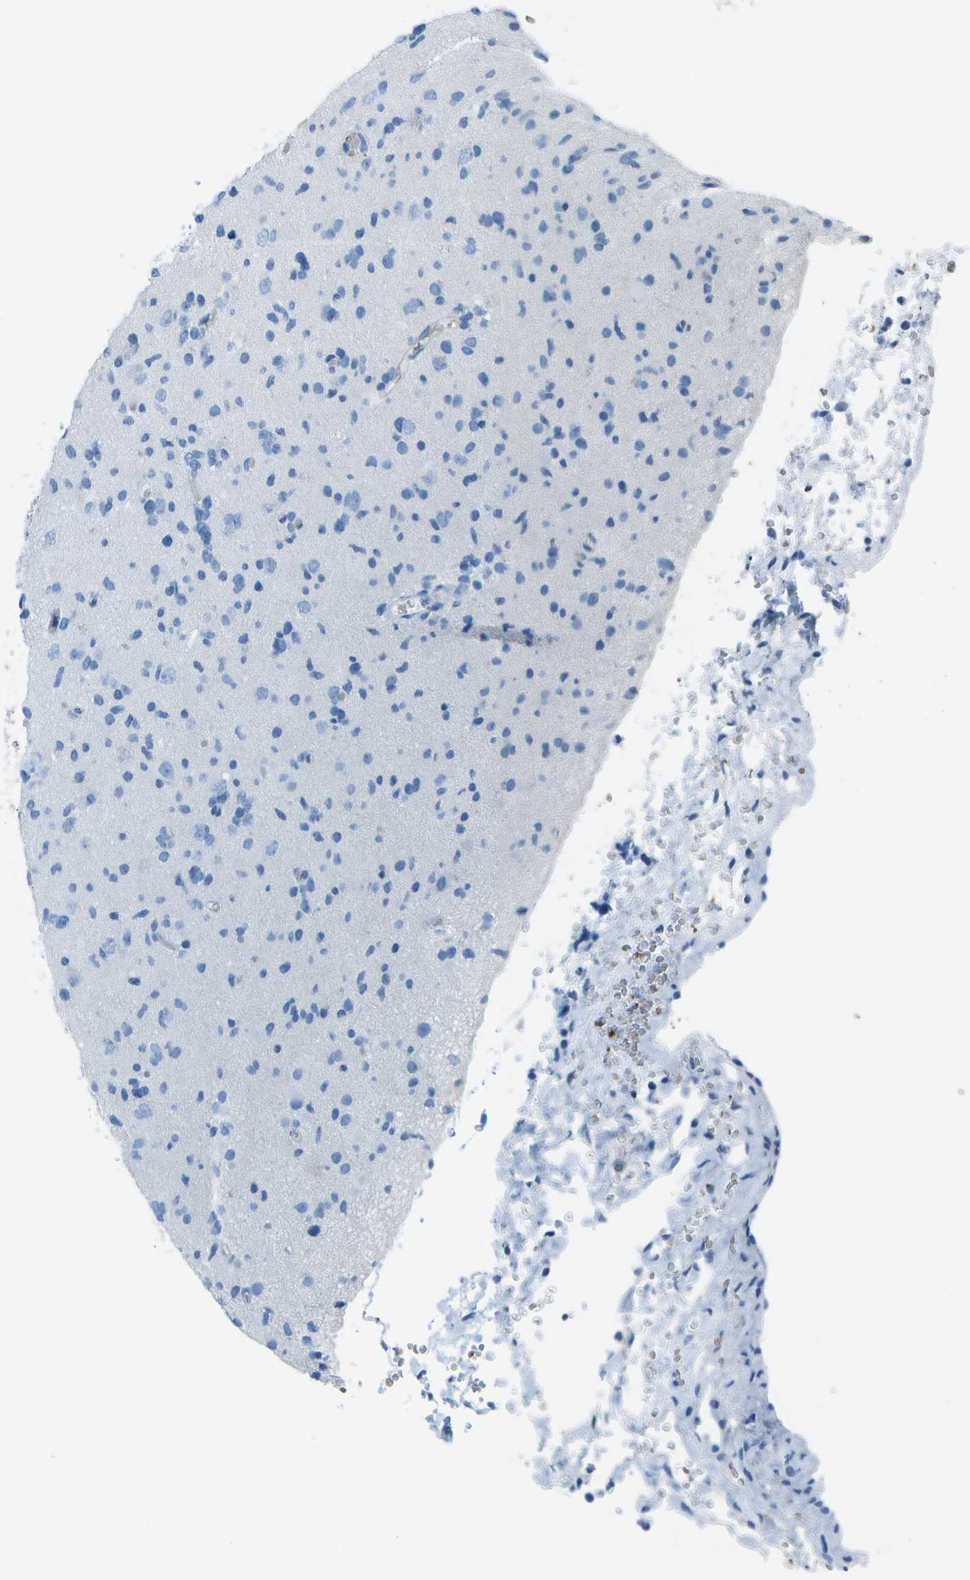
{"staining": {"intensity": "negative", "quantity": "none", "location": "none"}, "tissue": "glioma", "cell_type": "Tumor cells", "image_type": "cancer", "snomed": [{"axis": "morphology", "description": "Glioma, malignant, Low grade"}, {"axis": "topography", "description": "Brain"}], "caption": "An IHC image of malignant glioma (low-grade) is shown. There is no staining in tumor cells of malignant glioma (low-grade).", "gene": "ASL", "patient": {"sex": "female", "age": 22}}